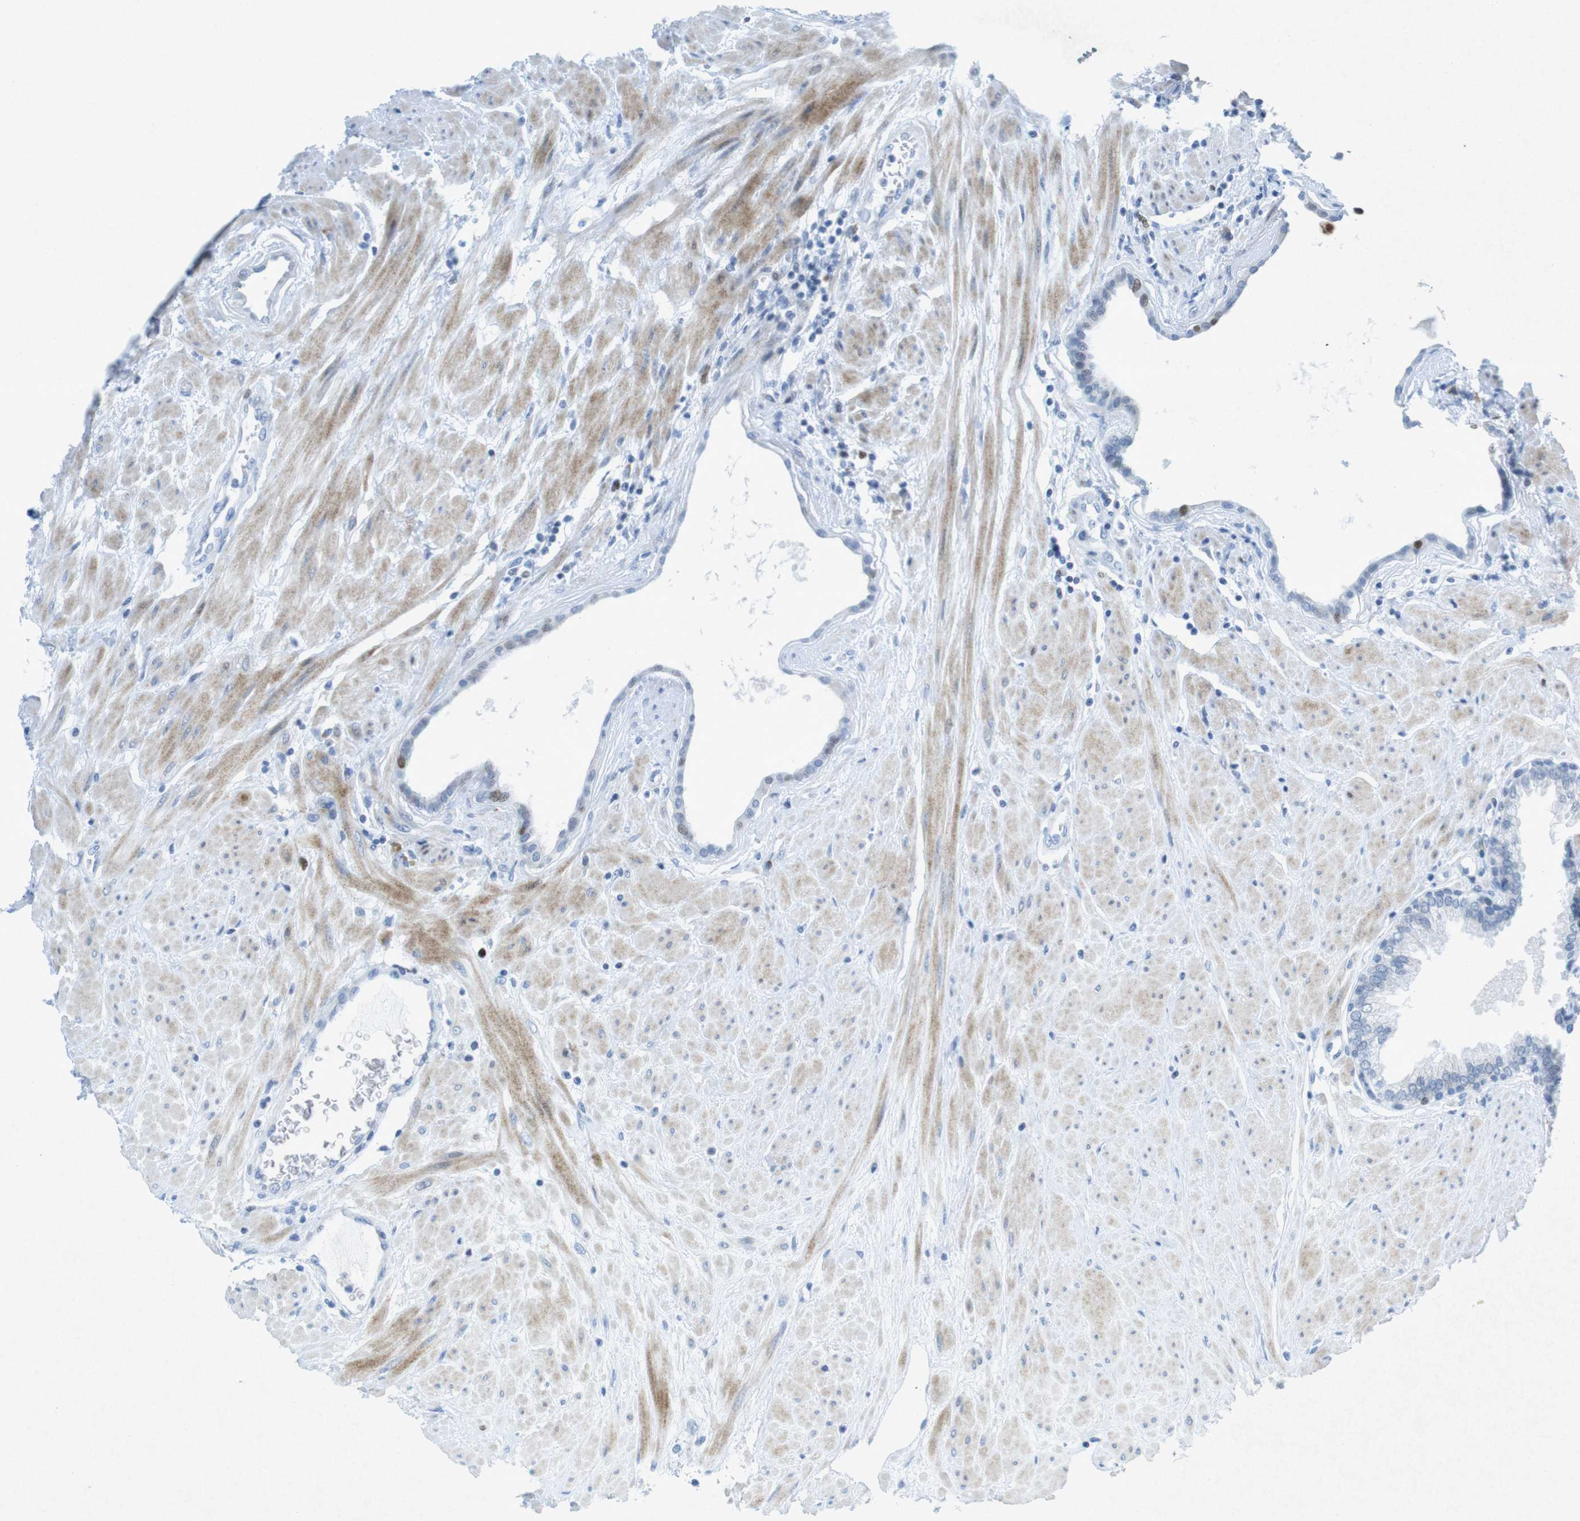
{"staining": {"intensity": "moderate", "quantity": "<25%", "location": "nuclear"}, "tissue": "prostate", "cell_type": "Glandular cells", "image_type": "normal", "snomed": [{"axis": "morphology", "description": "Normal tissue, NOS"}, {"axis": "topography", "description": "Prostate"}], "caption": "Protein staining of unremarkable prostate displays moderate nuclear expression in approximately <25% of glandular cells. The staining was performed using DAB, with brown indicating positive protein expression. Nuclei are stained blue with hematoxylin.", "gene": "CHAF1A", "patient": {"sex": "male", "age": 51}}